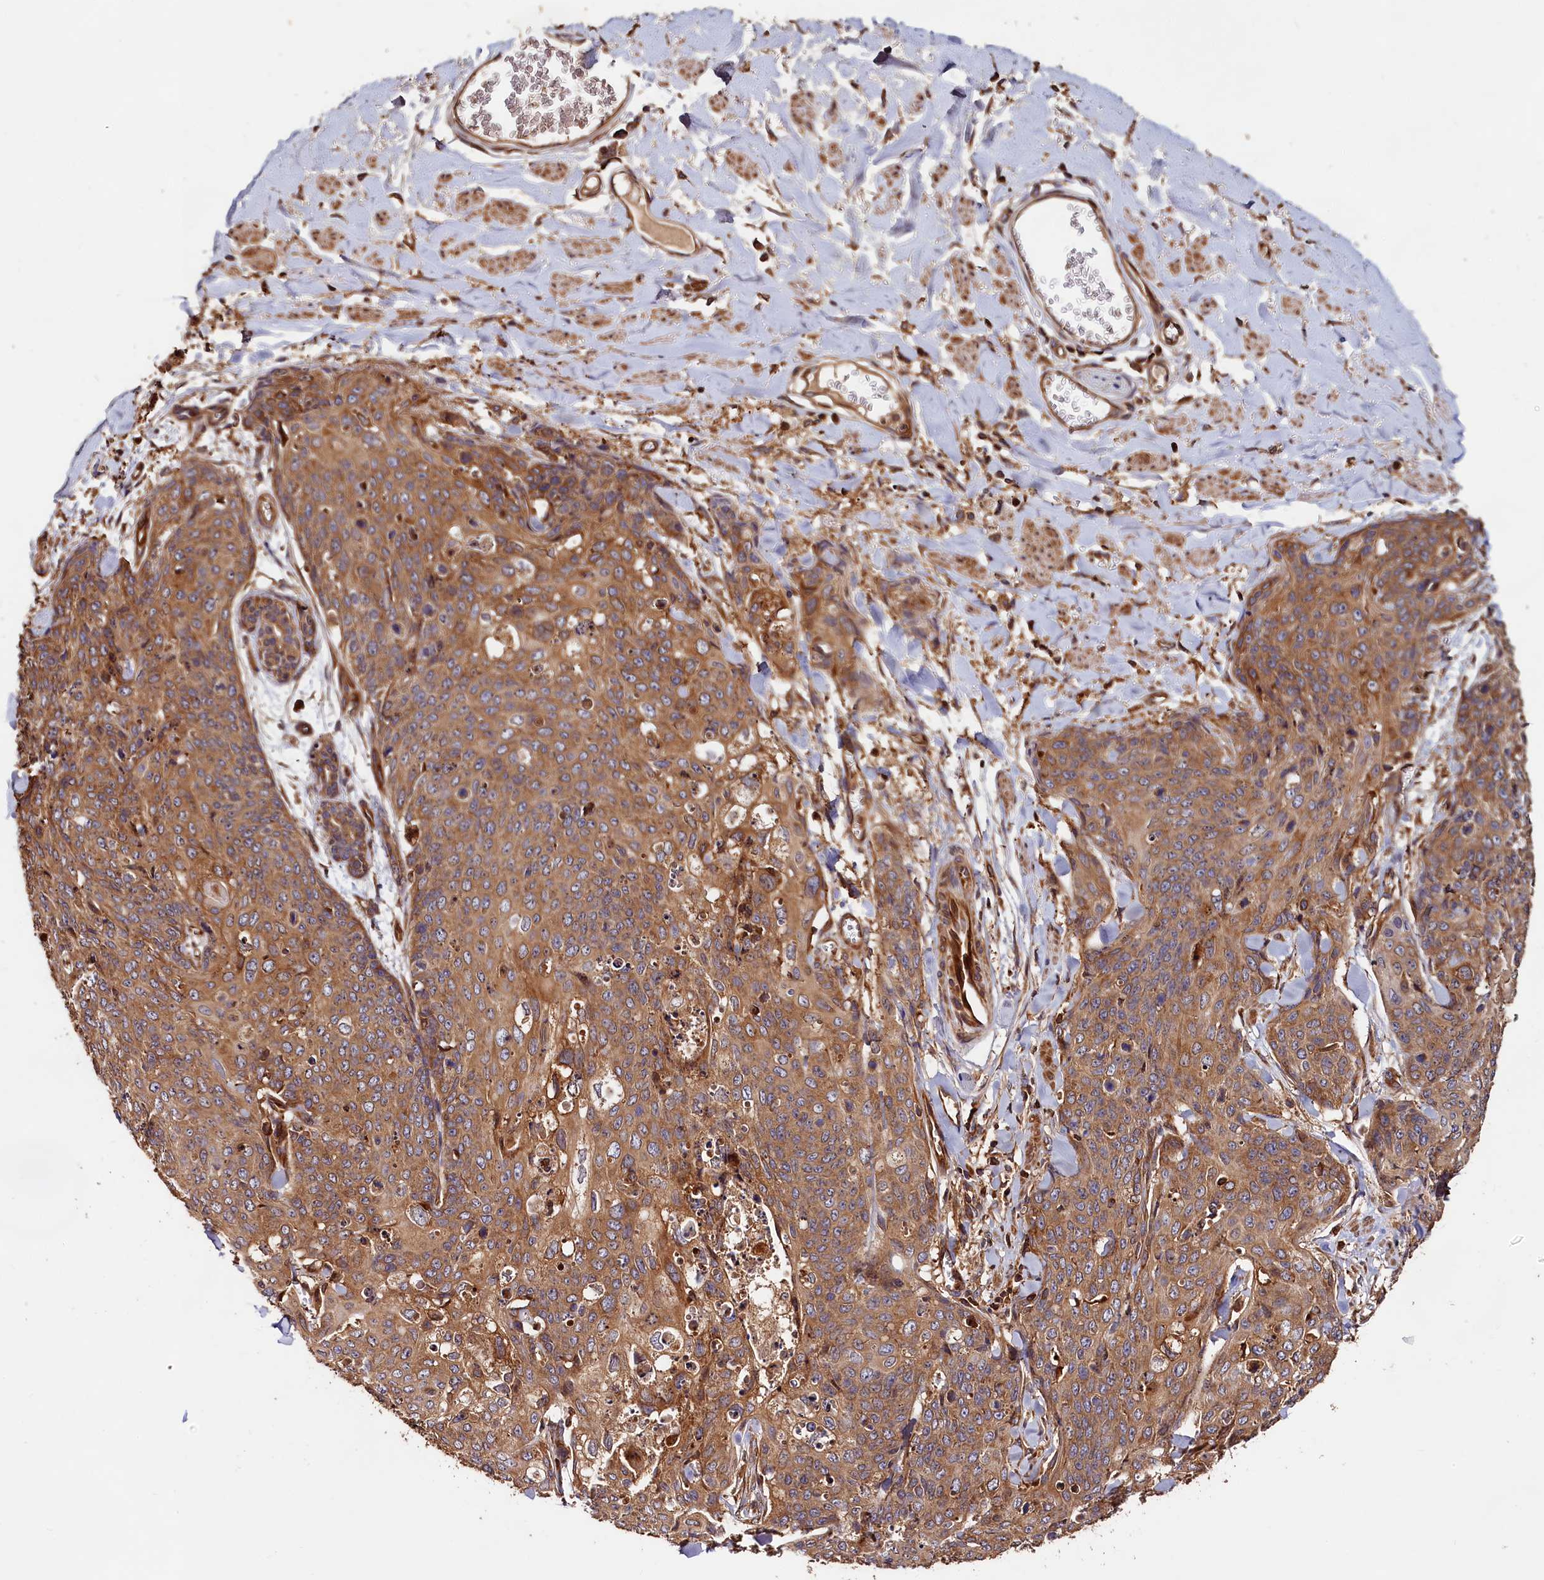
{"staining": {"intensity": "moderate", "quantity": ">75%", "location": "cytoplasmic/membranous"}, "tissue": "skin cancer", "cell_type": "Tumor cells", "image_type": "cancer", "snomed": [{"axis": "morphology", "description": "Squamous cell carcinoma, NOS"}, {"axis": "topography", "description": "Skin"}, {"axis": "topography", "description": "Vulva"}], "caption": "A brown stain labels moderate cytoplasmic/membranous expression of a protein in human skin cancer (squamous cell carcinoma) tumor cells. (brown staining indicates protein expression, while blue staining denotes nuclei).", "gene": "HMOX2", "patient": {"sex": "female", "age": 85}}